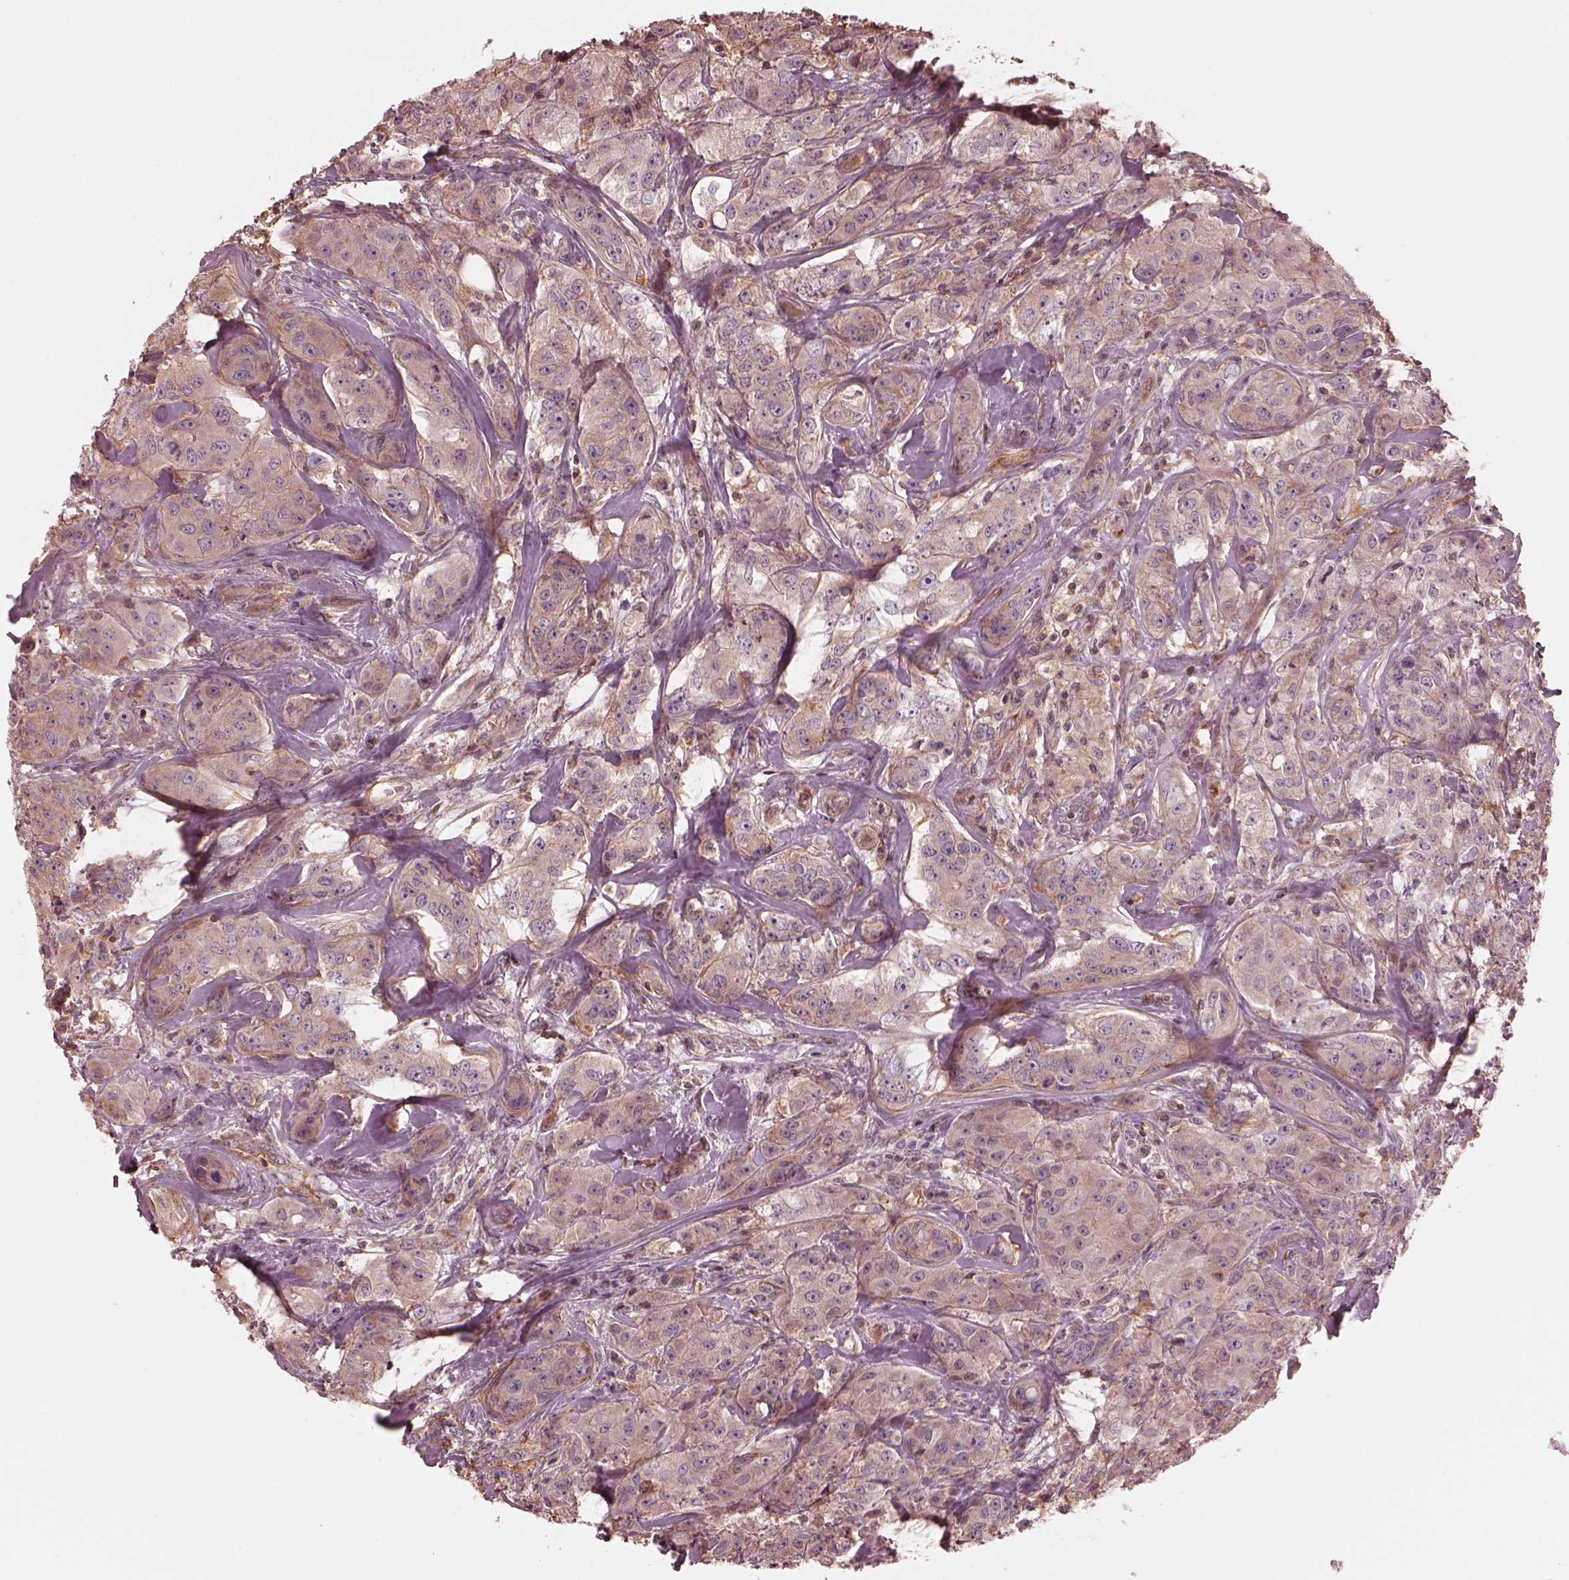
{"staining": {"intensity": "weak", "quantity": ">75%", "location": "cytoplasmic/membranous"}, "tissue": "breast cancer", "cell_type": "Tumor cells", "image_type": "cancer", "snomed": [{"axis": "morphology", "description": "Duct carcinoma"}, {"axis": "topography", "description": "Breast"}], "caption": "Approximately >75% of tumor cells in breast cancer (invasive ductal carcinoma) demonstrate weak cytoplasmic/membranous protein staining as visualized by brown immunohistochemical staining.", "gene": "STK33", "patient": {"sex": "female", "age": 43}}